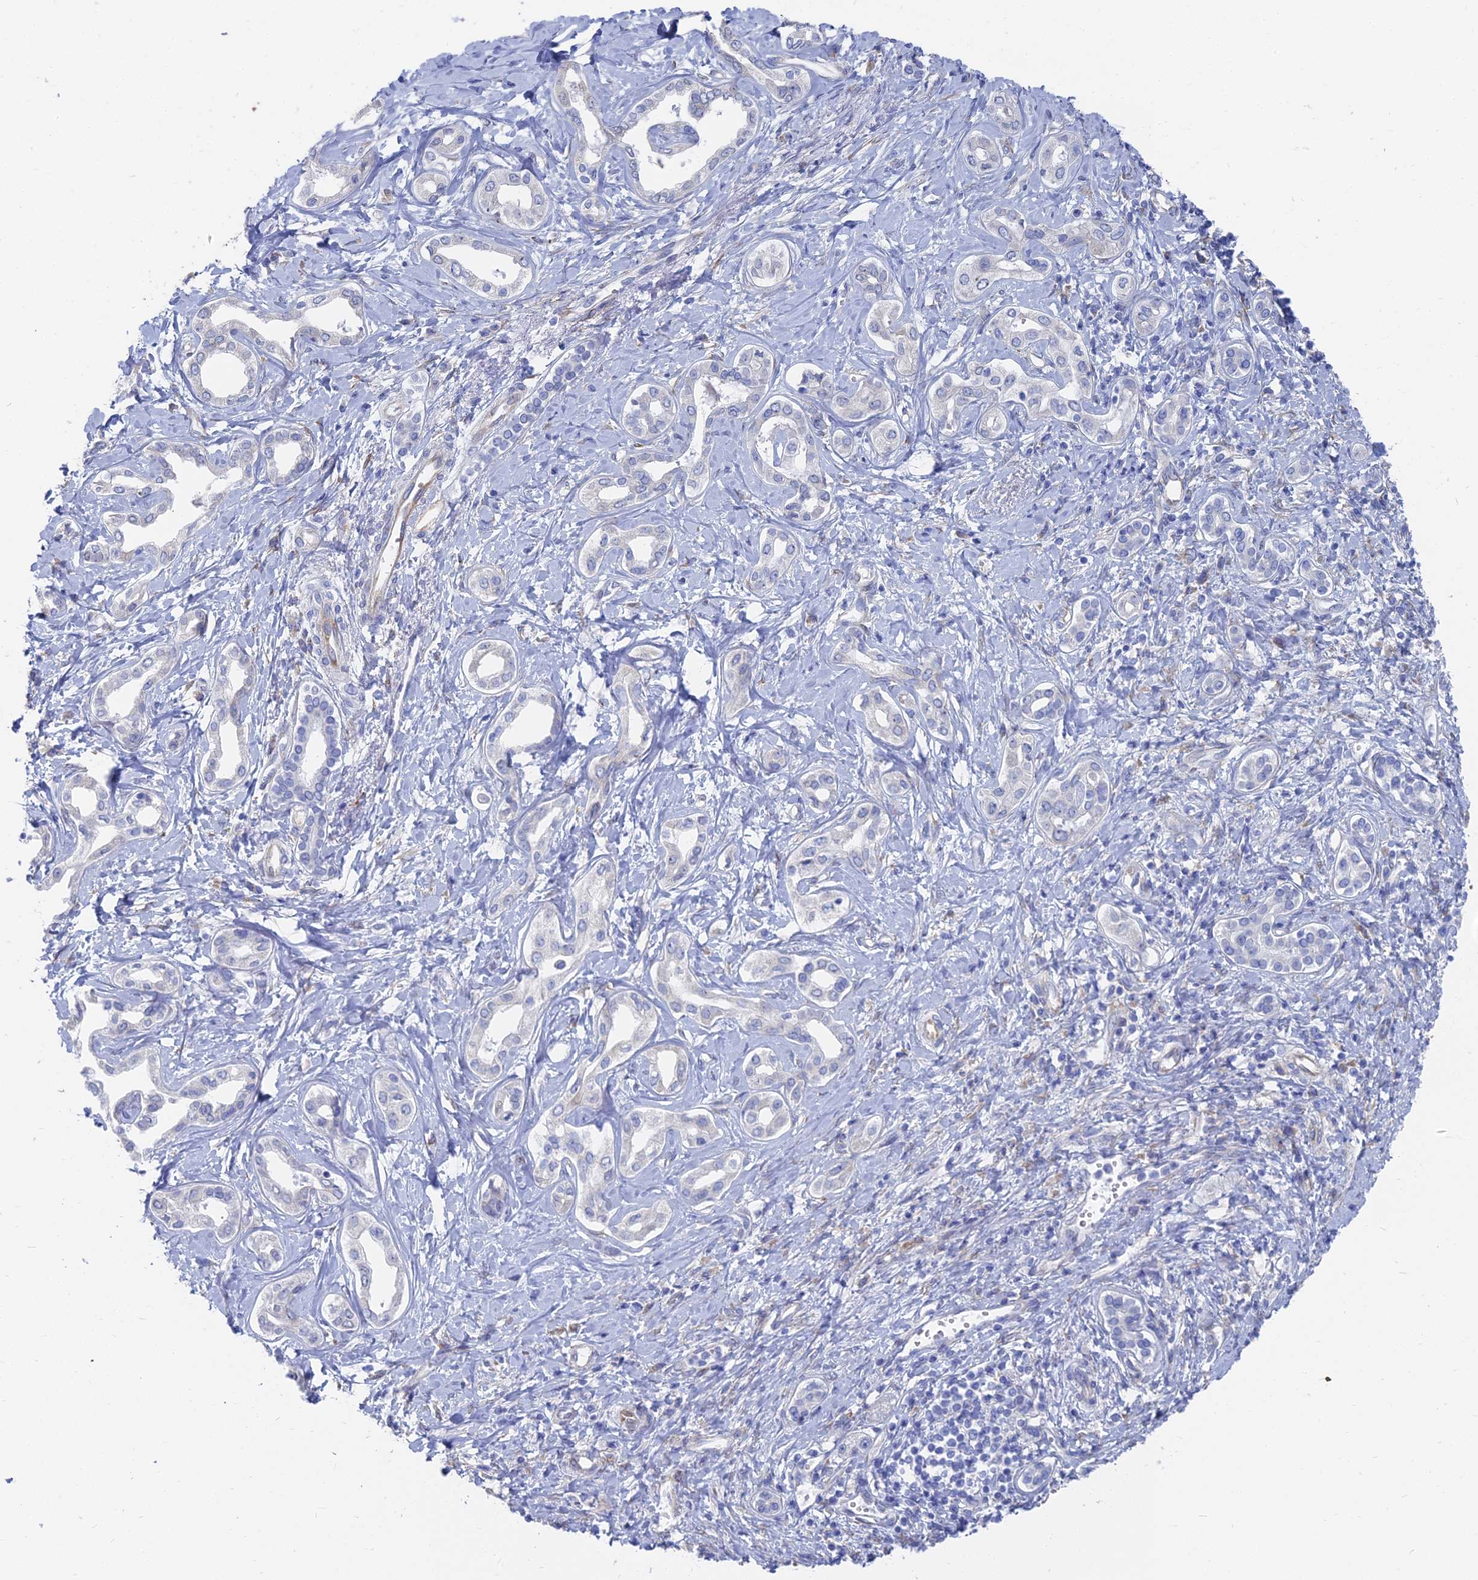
{"staining": {"intensity": "negative", "quantity": "none", "location": "none"}, "tissue": "liver cancer", "cell_type": "Tumor cells", "image_type": "cancer", "snomed": [{"axis": "morphology", "description": "Cholangiocarcinoma"}, {"axis": "topography", "description": "Liver"}], "caption": "Tumor cells are negative for brown protein staining in liver cancer (cholangiocarcinoma).", "gene": "TNNT3", "patient": {"sex": "female", "age": 77}}